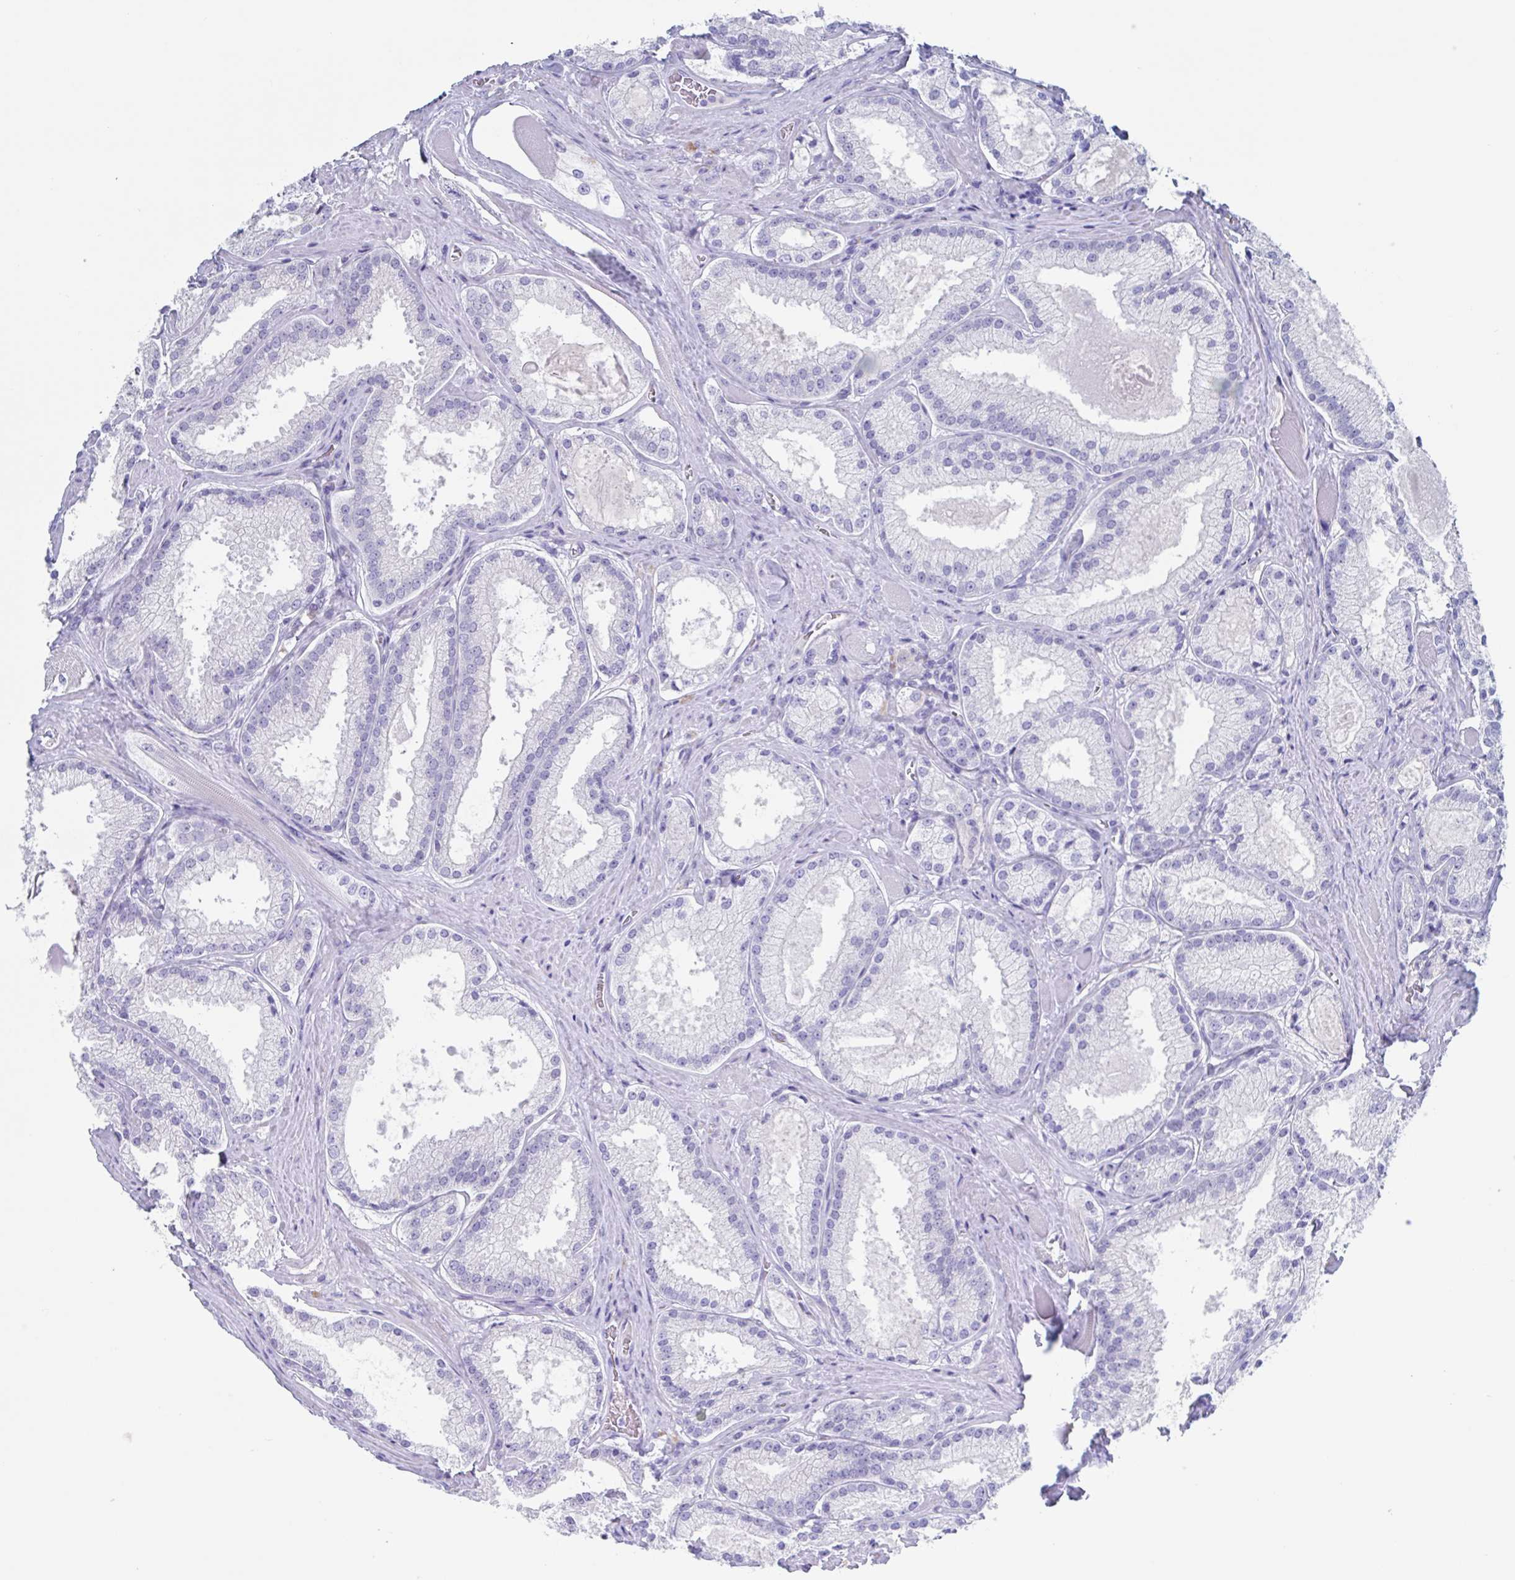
{"staining": {"intensity": "negative", "quantity": "none", "location": "none"}, "tissue": "prostate cancer", "cell_type": "Tumor cells", "image_type": "cancer", "snomed": [{"axis": "morphology", "description": "Adenocarcinoma, High grade"}, {"axis": "topography", "description": "Prostate"}], "caption": "The immunohistochemistry photomicrograph has no significant positivity in tumor cells of prostate high-grade adenocarcinoma tissue.", "gene": "NOXRED1", "patient": {"sex": "male", "age": 68}}